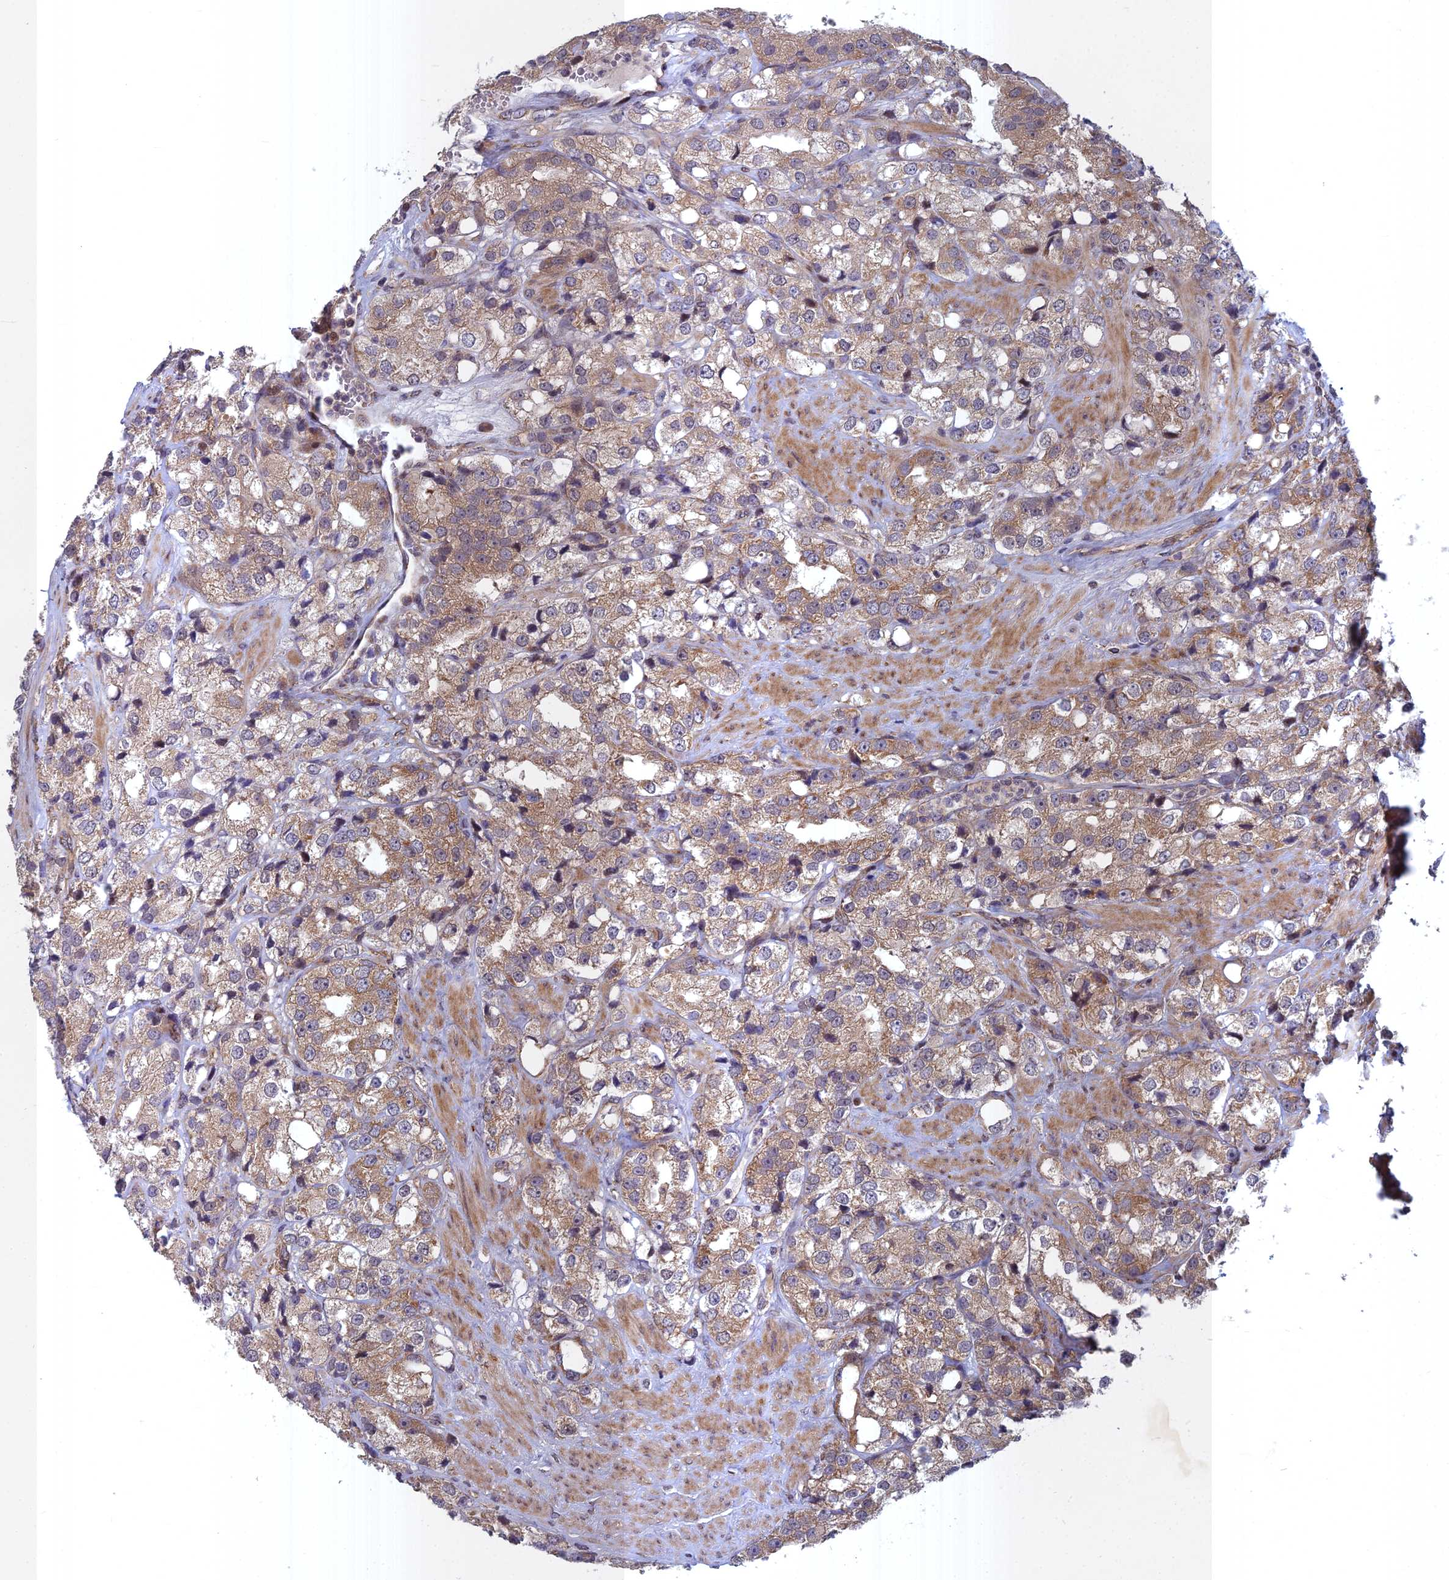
{"staining": {"intensity": "moderate", "quantity": ">75%", "location": "cytoplasmic/membranous"}, "tissue": "prostate cancer", "cell_type": "Tumor cells", "image_type": "cancer", "snomed": [{"axis": "morphology", "description": "Adenocarcinoma, NOS"}, {"axis": "topography", "description": "Prostate"}], "caption": "Approximately >75% of tumor cells in prostate adenocarcinoma display moderate cytoplasmic/membranous protein staining as visualized by brown immunohistochemical staining.", "gene": "COMMD2", "patient": {"sex": "male", "age": 79}}